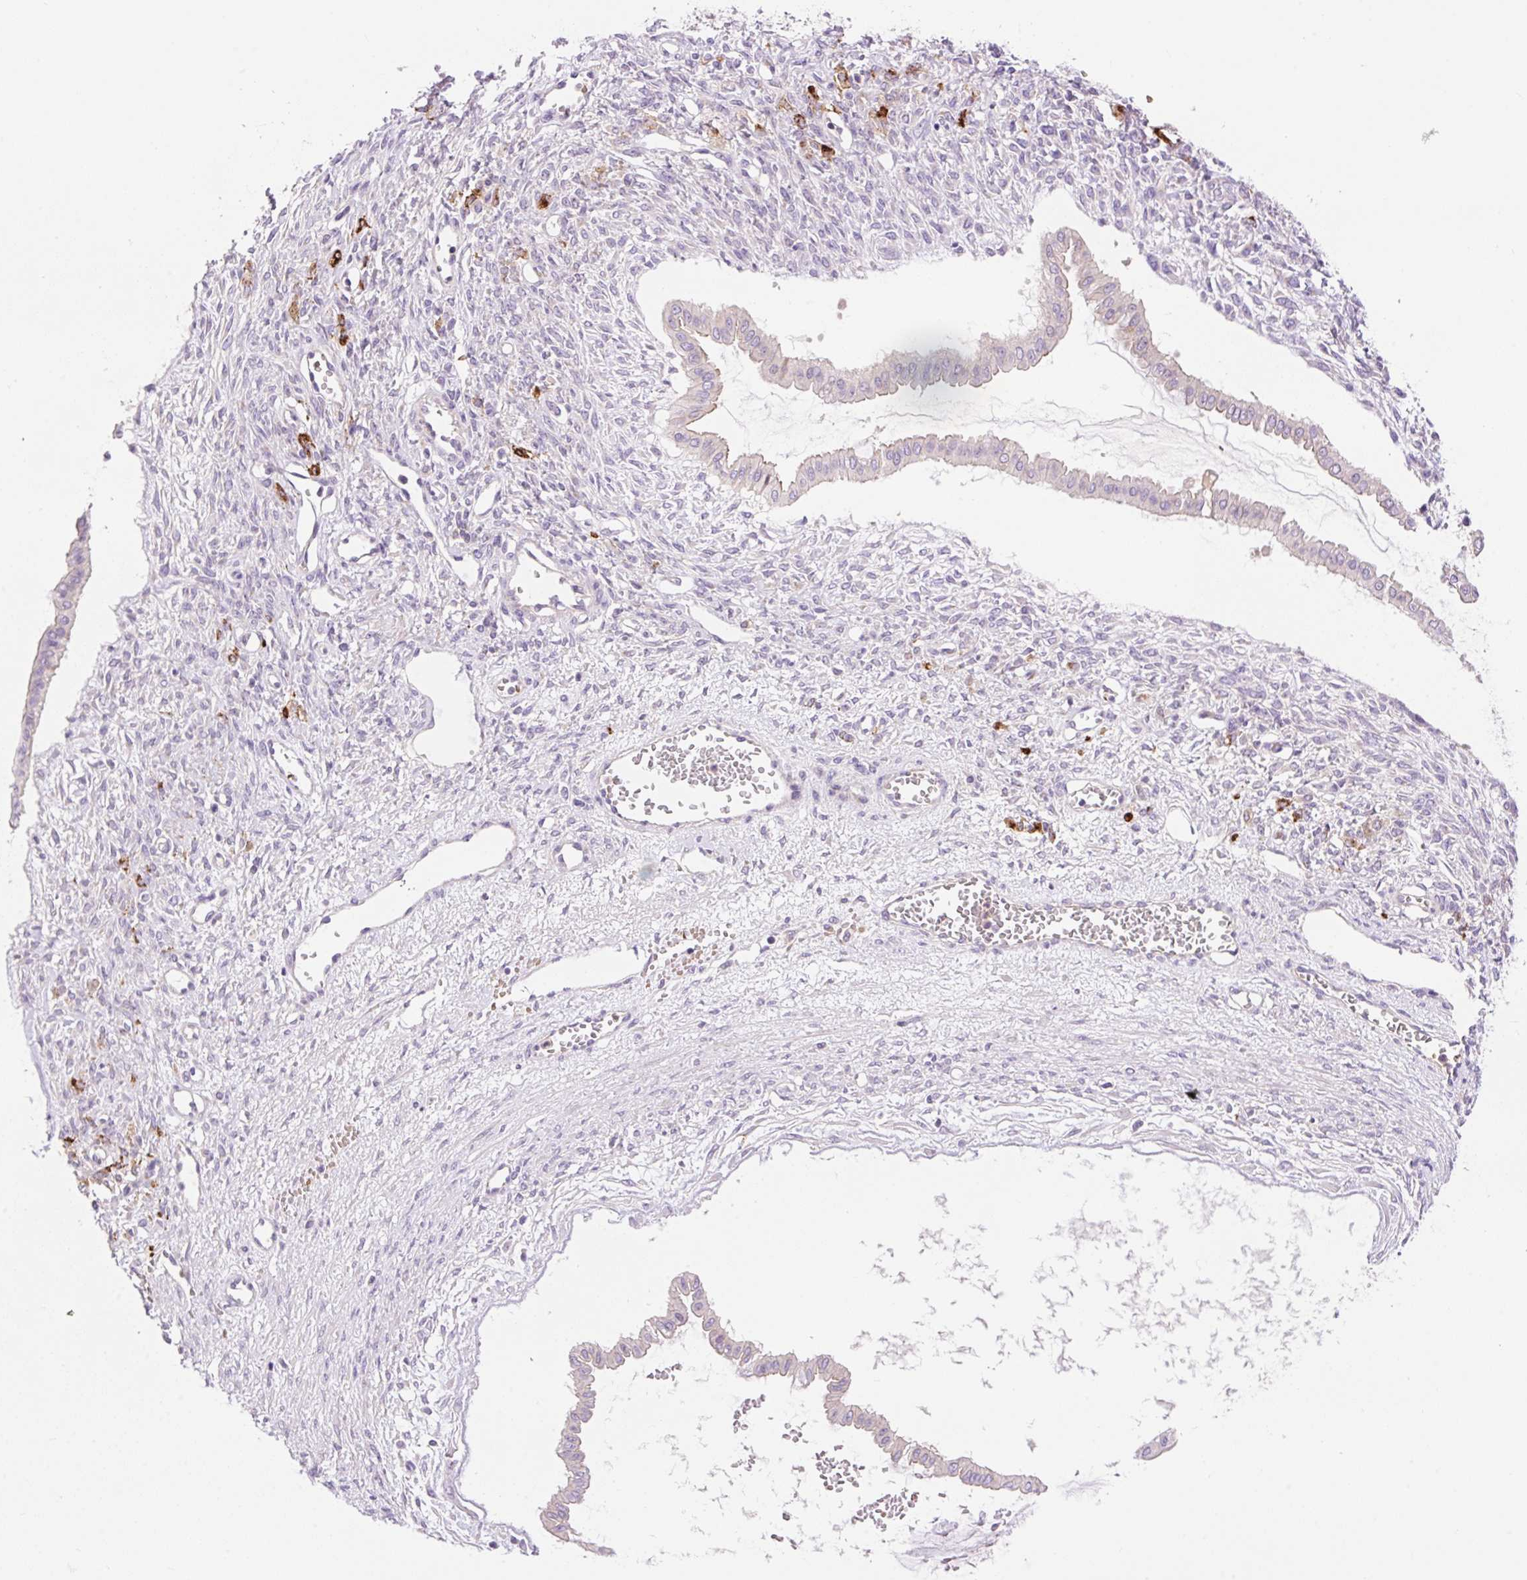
{"staining": {"intensity": "negative", "quantity": "none", "location": "none"}, "tissue": "ovarian cancer", "cell_type": "Tumor cells", "image_type": "cancer", "snomed": [{"axis": "morphology", "description": "Cystadenocarcinoma, mucinous, NOS"}, {"axis": "topography", "description": "Ovary"}], "caption": "This is a image of immunohistochemistry (IHC) staining of ovarian mucinous cystadenocarcinoma, which shows no staining in tumor cells.", "gene": "LHFPL5", "patient": {"sex": "female", "age": 73}}